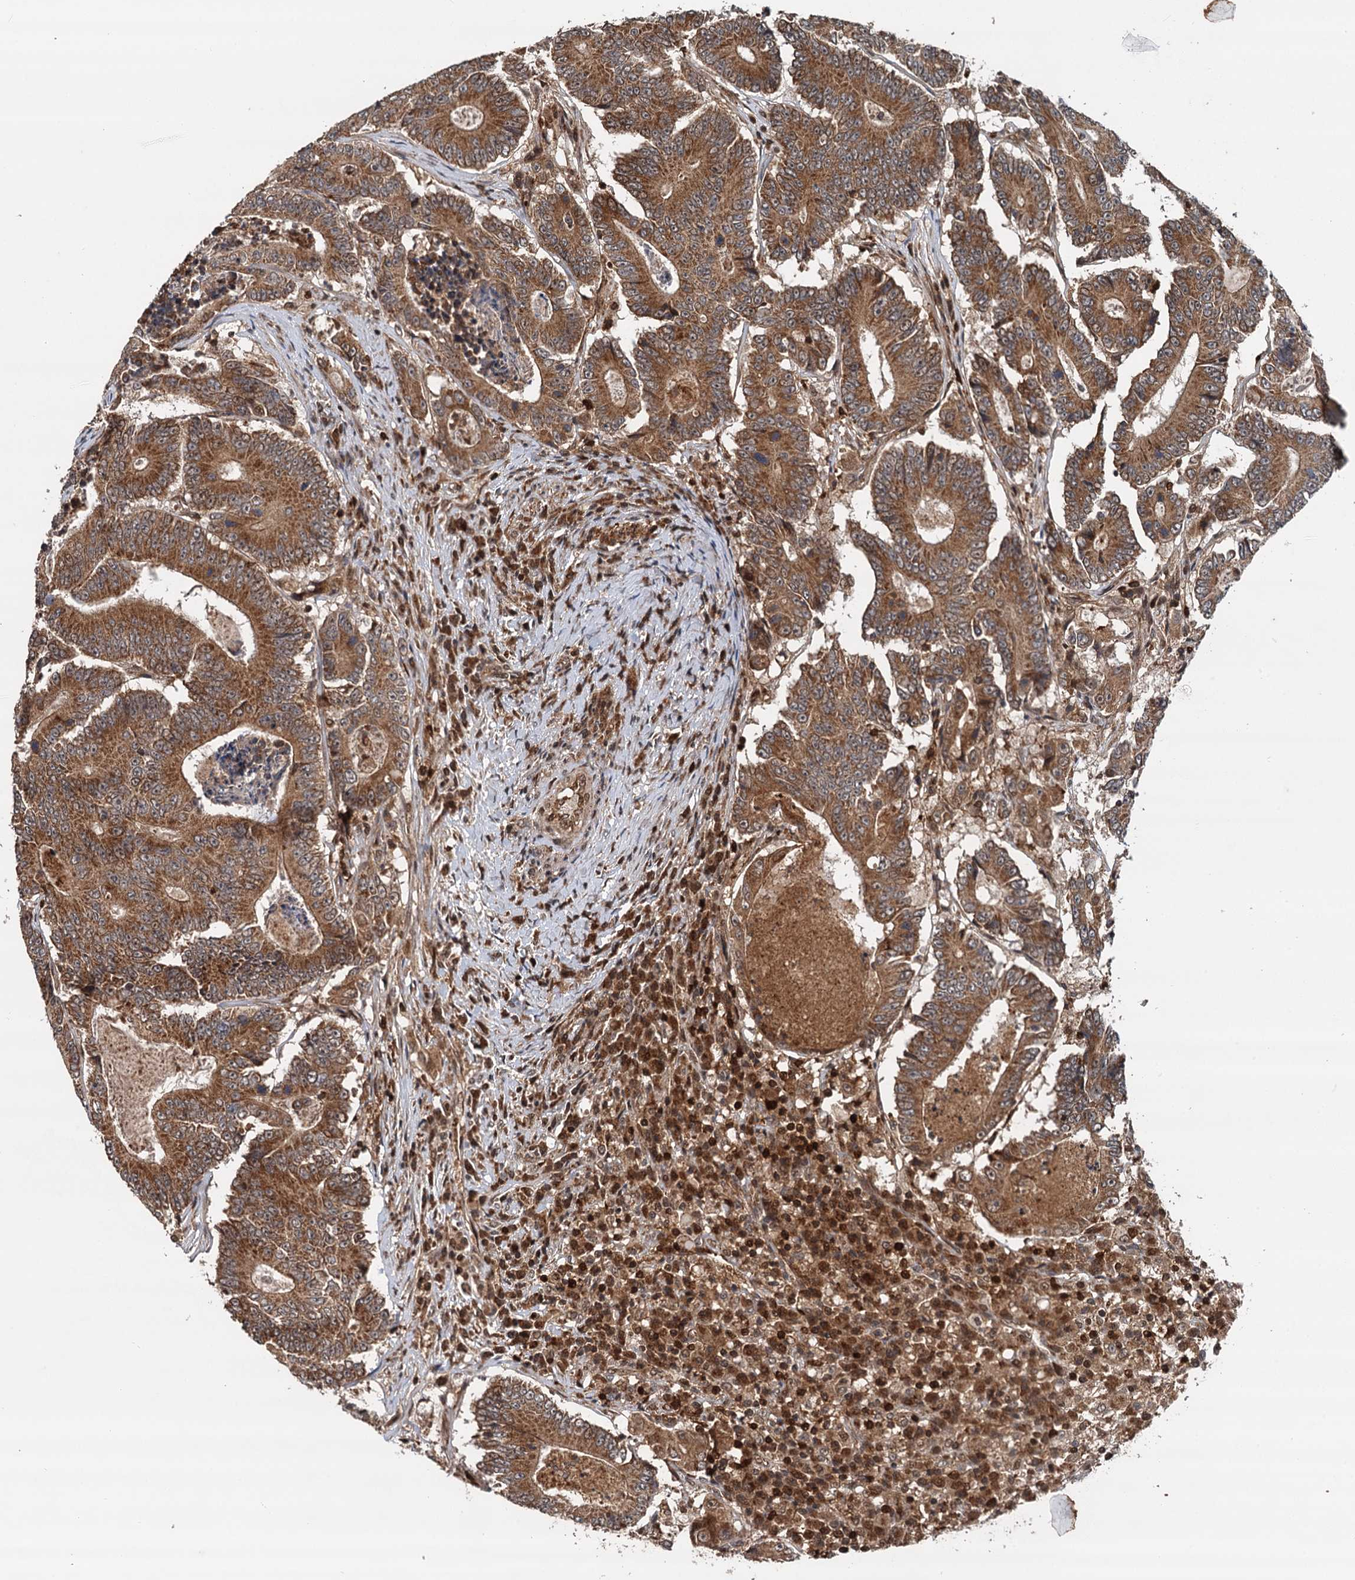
{"staining": {"intensity": "moderate", "quantity": ">75%", "location": "cytoplasmic/membranous"}, "tissue": "colorectal cancer", "cell_type": "Tumor cells", "image_type": "cancer", "snomed": [{"axis": "morphology", "description": "Adenocarcinoma, NOS"}, {"axis": "topography", "description": "Colon"}], "caption": "There is medium levels of moderate cytoplasmic/membranous staining in tumor cells of colorectal adenocarcinoma, as demonstrated by immunohistochemical staining (brown color).", "gene": "STUB1", "patient": {"sex": "male", "age": 83}}